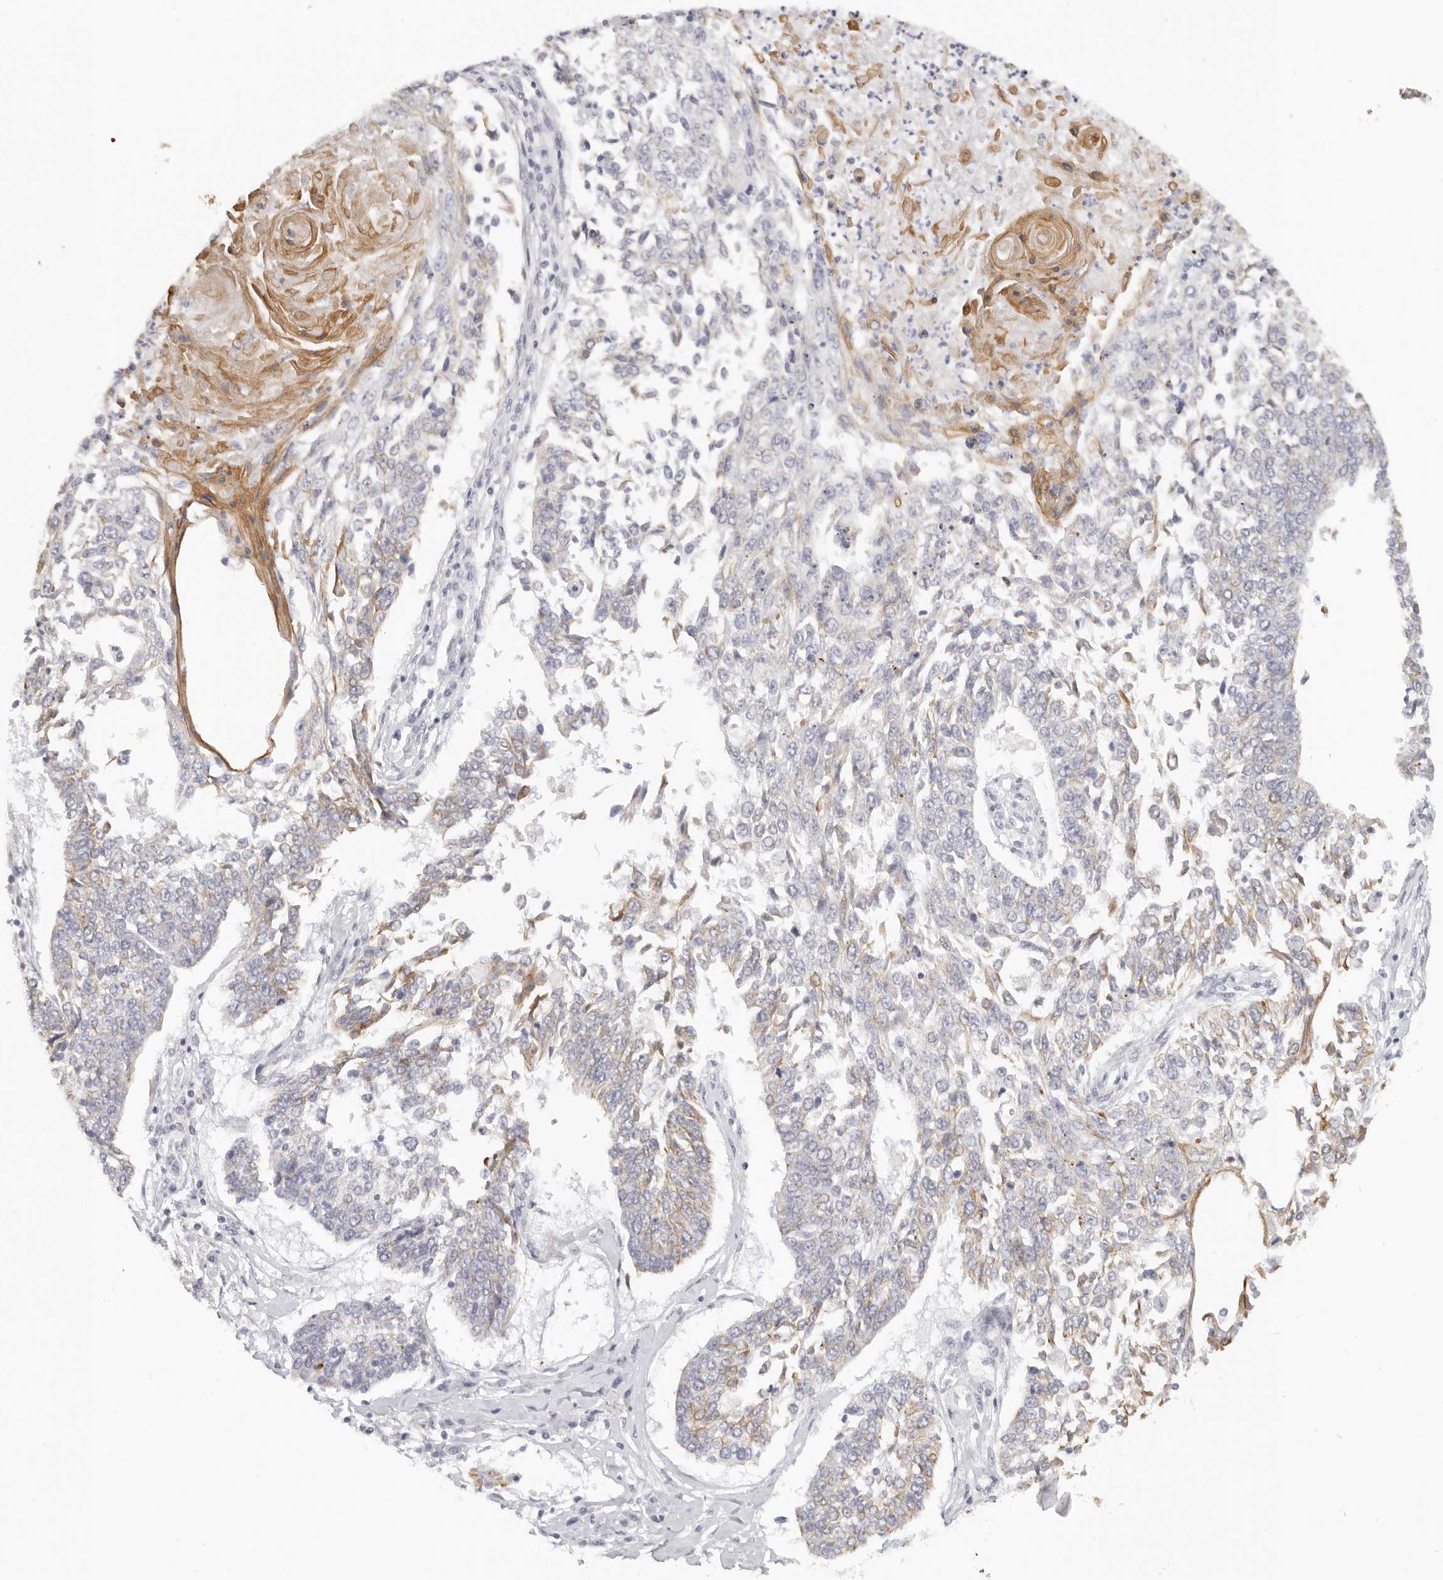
{"staining": {"intensity": "weak", "quantity": "<25%", "location": "cytoplasmic/membranous"}, "tissue": "lung cancer", "cell_type": "Tumor cells", "image_type": "cancer", "snomed": [{"axis": "morphology", "description": "Normal tissue, NOS"}, {"axis": "morphology", "description": "Squamous cell carcinoma, NOS"}, {"axis": "topography", "description": "Cartilage tissue"}, {"axis": "topography", "description": "Bronchus"}, {"axis": "topography", "description": "Lung"}, {"axis": "topography", "description": "Peripheral nerve tissue"}], "caption": "Immunohistochemistry (IHC) micrograph of human lung squamous cell carcinoma stained for a protein (brown), which displays no positivity in tumor cells. The staining was performed using DAB to visualize the protein expression in brown, while the nuclei were stained in blue with hematoxylin (Magnification: 20x).", "gene": "RXFP1", "patient": {"sex": "female", "age": 49}}